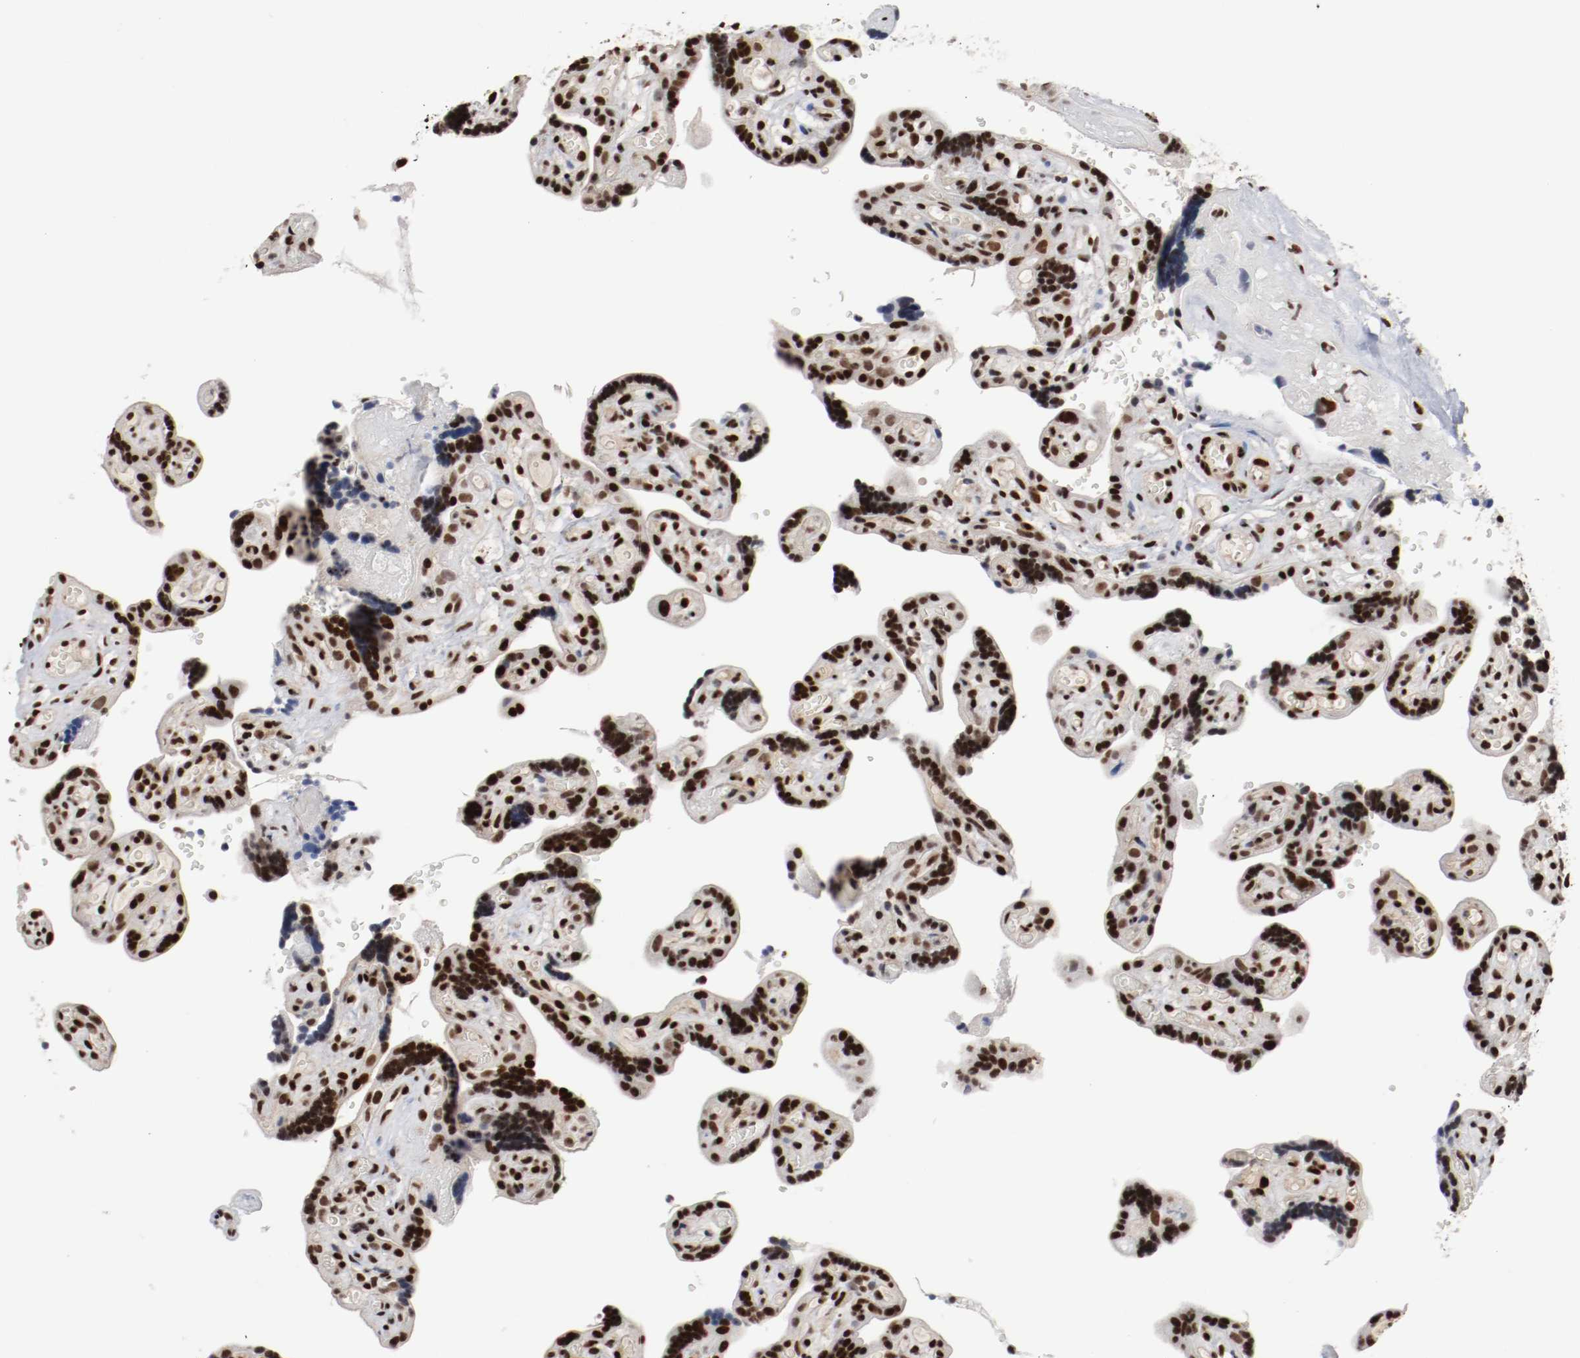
{"staining": {"intensity": "strong", "quantity": ">75%", "location": "nuclear"}, "tissue": "placenta", "cell_type": "Trophoblastic cells", "image_type": "normal", "snomed": [{"axis": "morphology", "description": "Normal tissue, NOS"}, {"axis": "topography", "description": "Placenta"}], "caption": "Protein expression analysis of unremarkable placenta demonstrates strong nuclear expression in approximately >75% of trophoblastic cells. (DAB = brown stain, brightfield microscopy at high magnification).", "gene": "MEF2D", "patient": {"sex": "female", "age": 30}}